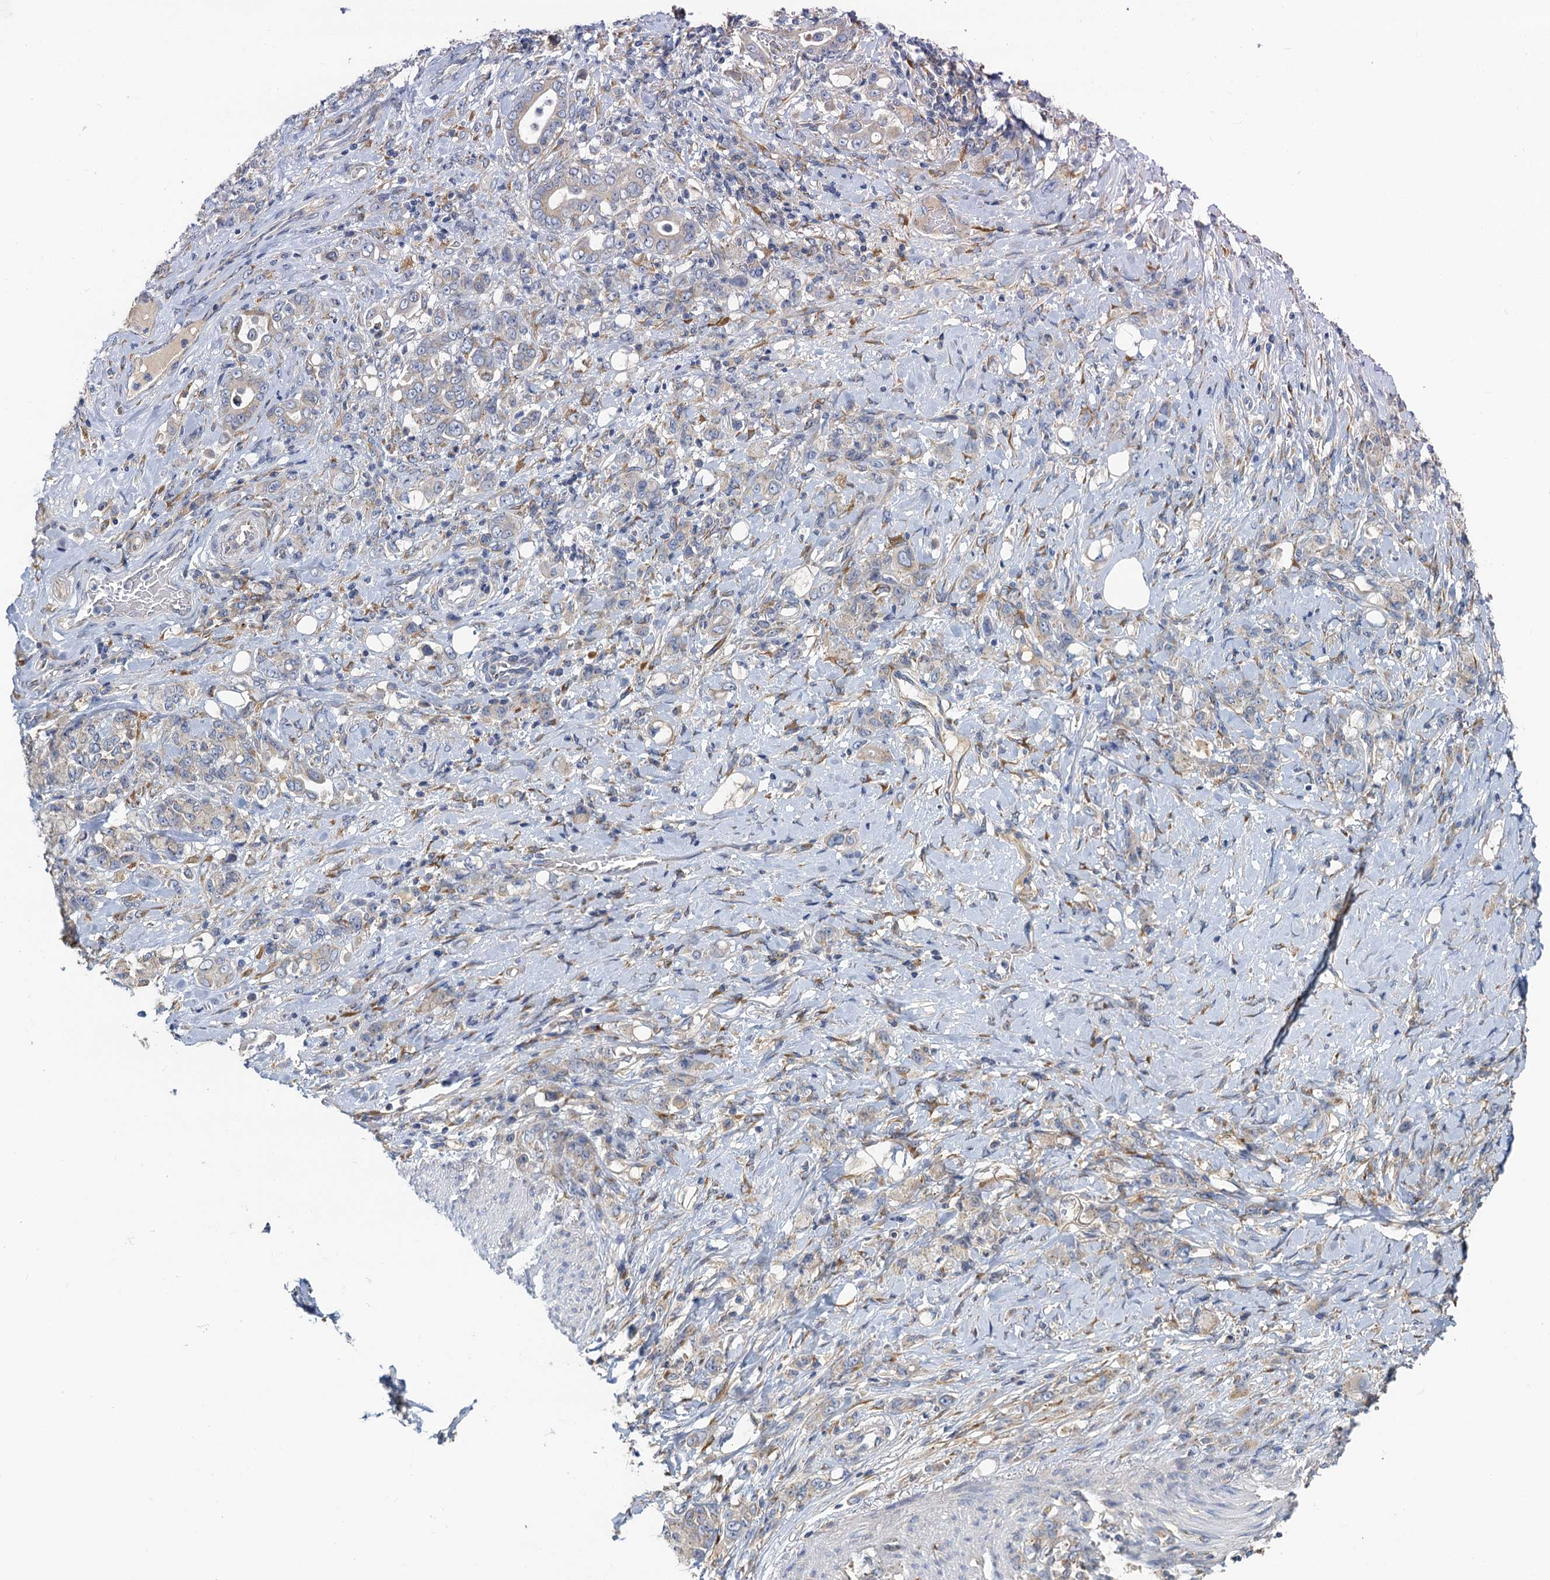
{"staining": {"intensity": "weak", "quantity": "<25%", "location": "cytoplasmic/membranous"}, "tissue": "stomach cancer", "cell_type": "Tumor cells", "image_type": "cancer", "snomed": [{"axis": "morphology", "description": "Adenocarcinoma, NOS"}, {"axis": "topography", "description": "Stomach"}], "caption": "Tumor cells show no significant protein positivity in stomach cancer (adenocarcinoma). (DAB IHC with hematoxylin counter stain).", "gene": "NKAPD1", "patient": {"sex": "female", "age": 79}}